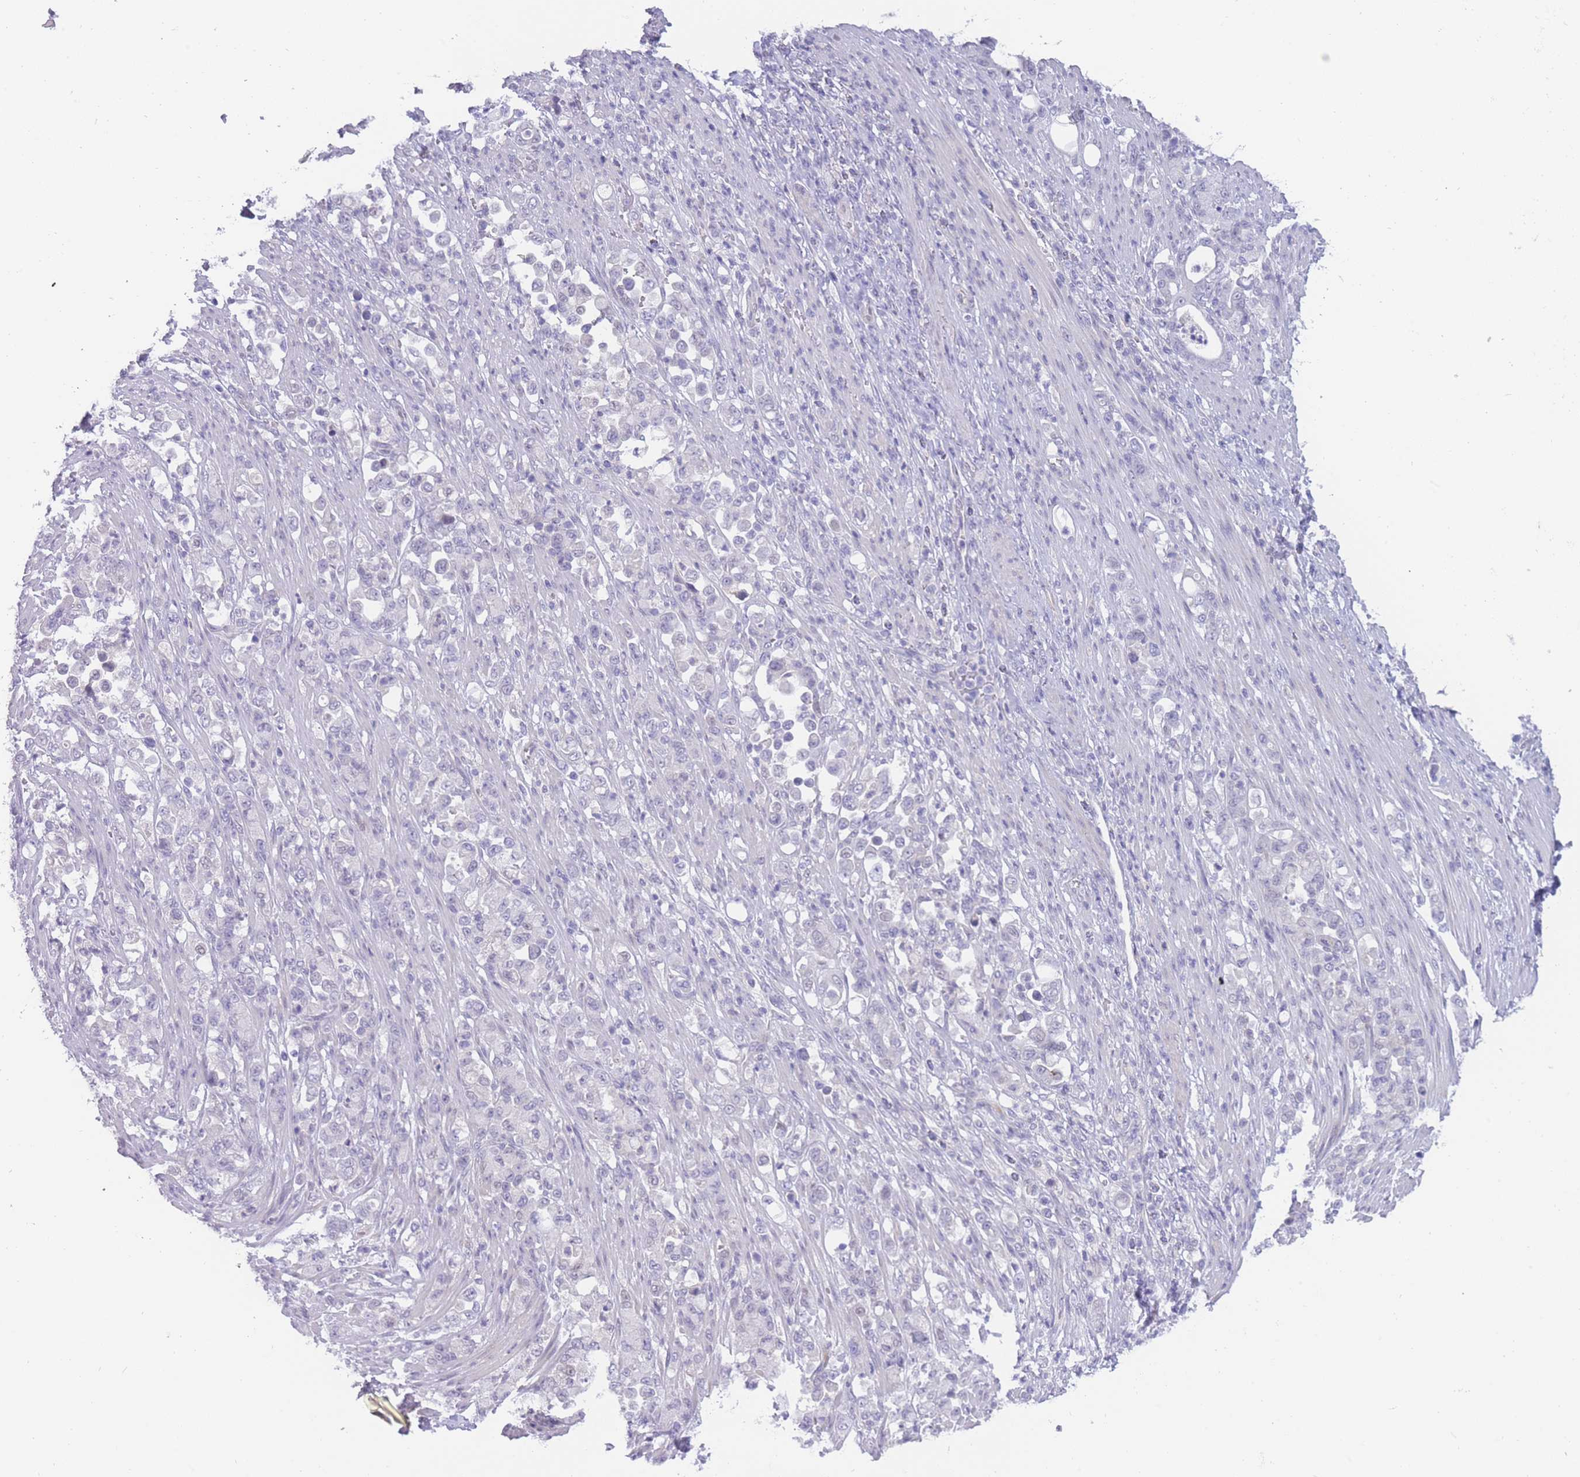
{"staining": {"intensity": "negative", "quantity": "none", "location": "none"}, "tissue": "stomach cancer", "cell_type": "Tumor cells", "image_type": "cancer", "snomed": [{"axis": "morphology", "description": "Normal tissue, NOS"}, {"axis": "morphology", "description": "Adenocarcinoma, NOS"}, {"axis": "topography", "description": "Stomach"}], "caption": "The immunohistochemistry histopathology image has no significant expression in tumor cells of stomach cancer tissue. The staining was performed using DAB to visualize the protein expression in brown, while the nuclei were stained in blue with hematoxylin (Magnification: 20x).", "gene": "PRR23B", "patient": {"sex": "female", "age": 79}}